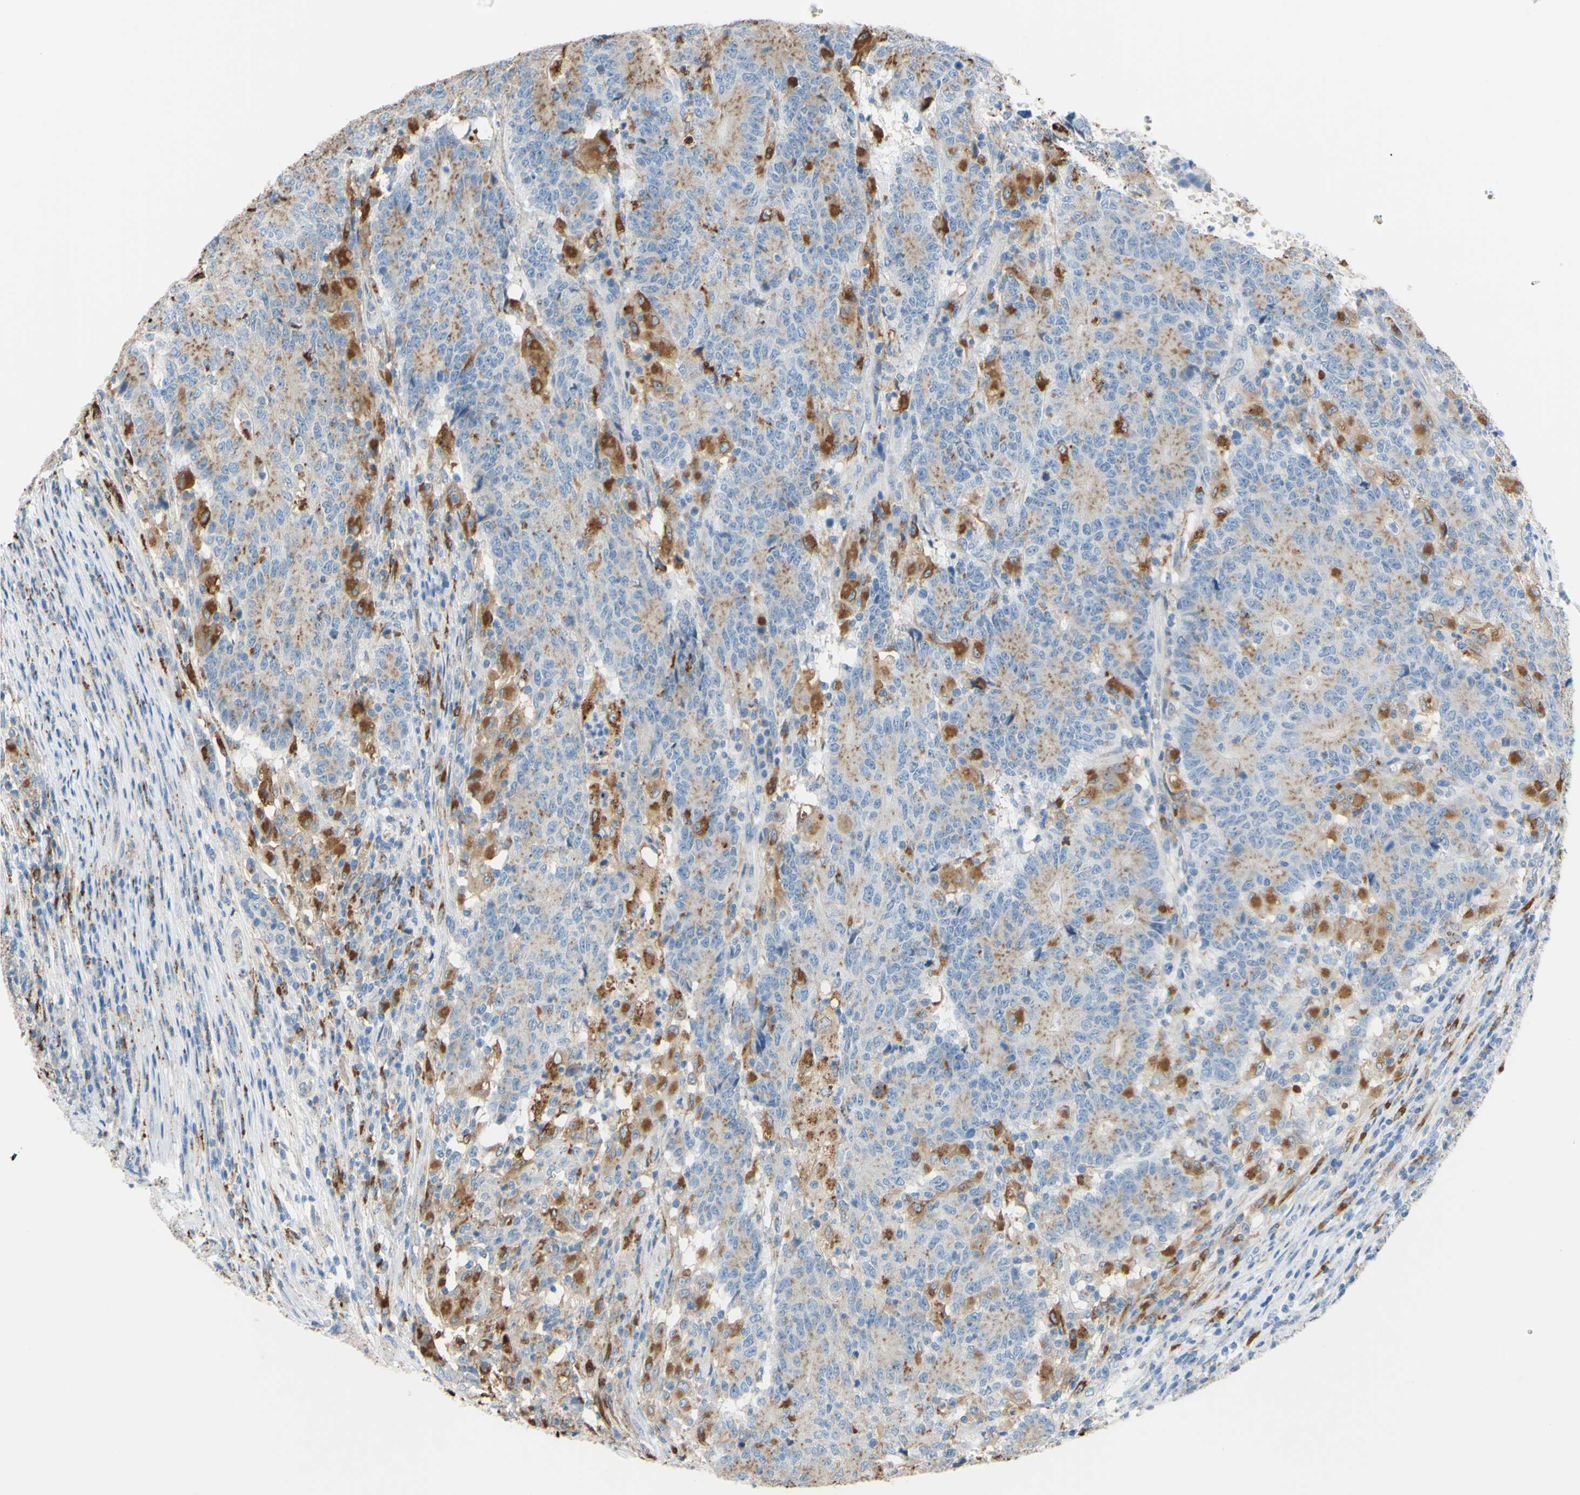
{"staining": {"intensity": "weak", "quantity": ">75%", "location": "cytoplasmic/membranous"}, "tissue": "colorectal cancer", "cell_type": "Tumor cells", "image_type": "cancer", "snomed": [{"axis": "morphology", "description": "Normal tissue, NOS"}, {"axis": "morphology", "description": "Adenocarcinoma, NOS"}, {"axis": "topography", "description": "Colon"}], "caption": "Tumor cells exhibit low levels of weak cytoplasmic/membranous expression in about >75% of cells in colorectal cancer (adenocarcinoma).", "gene": "CTSD", "patient": {"sex": "female", "age": 75}}